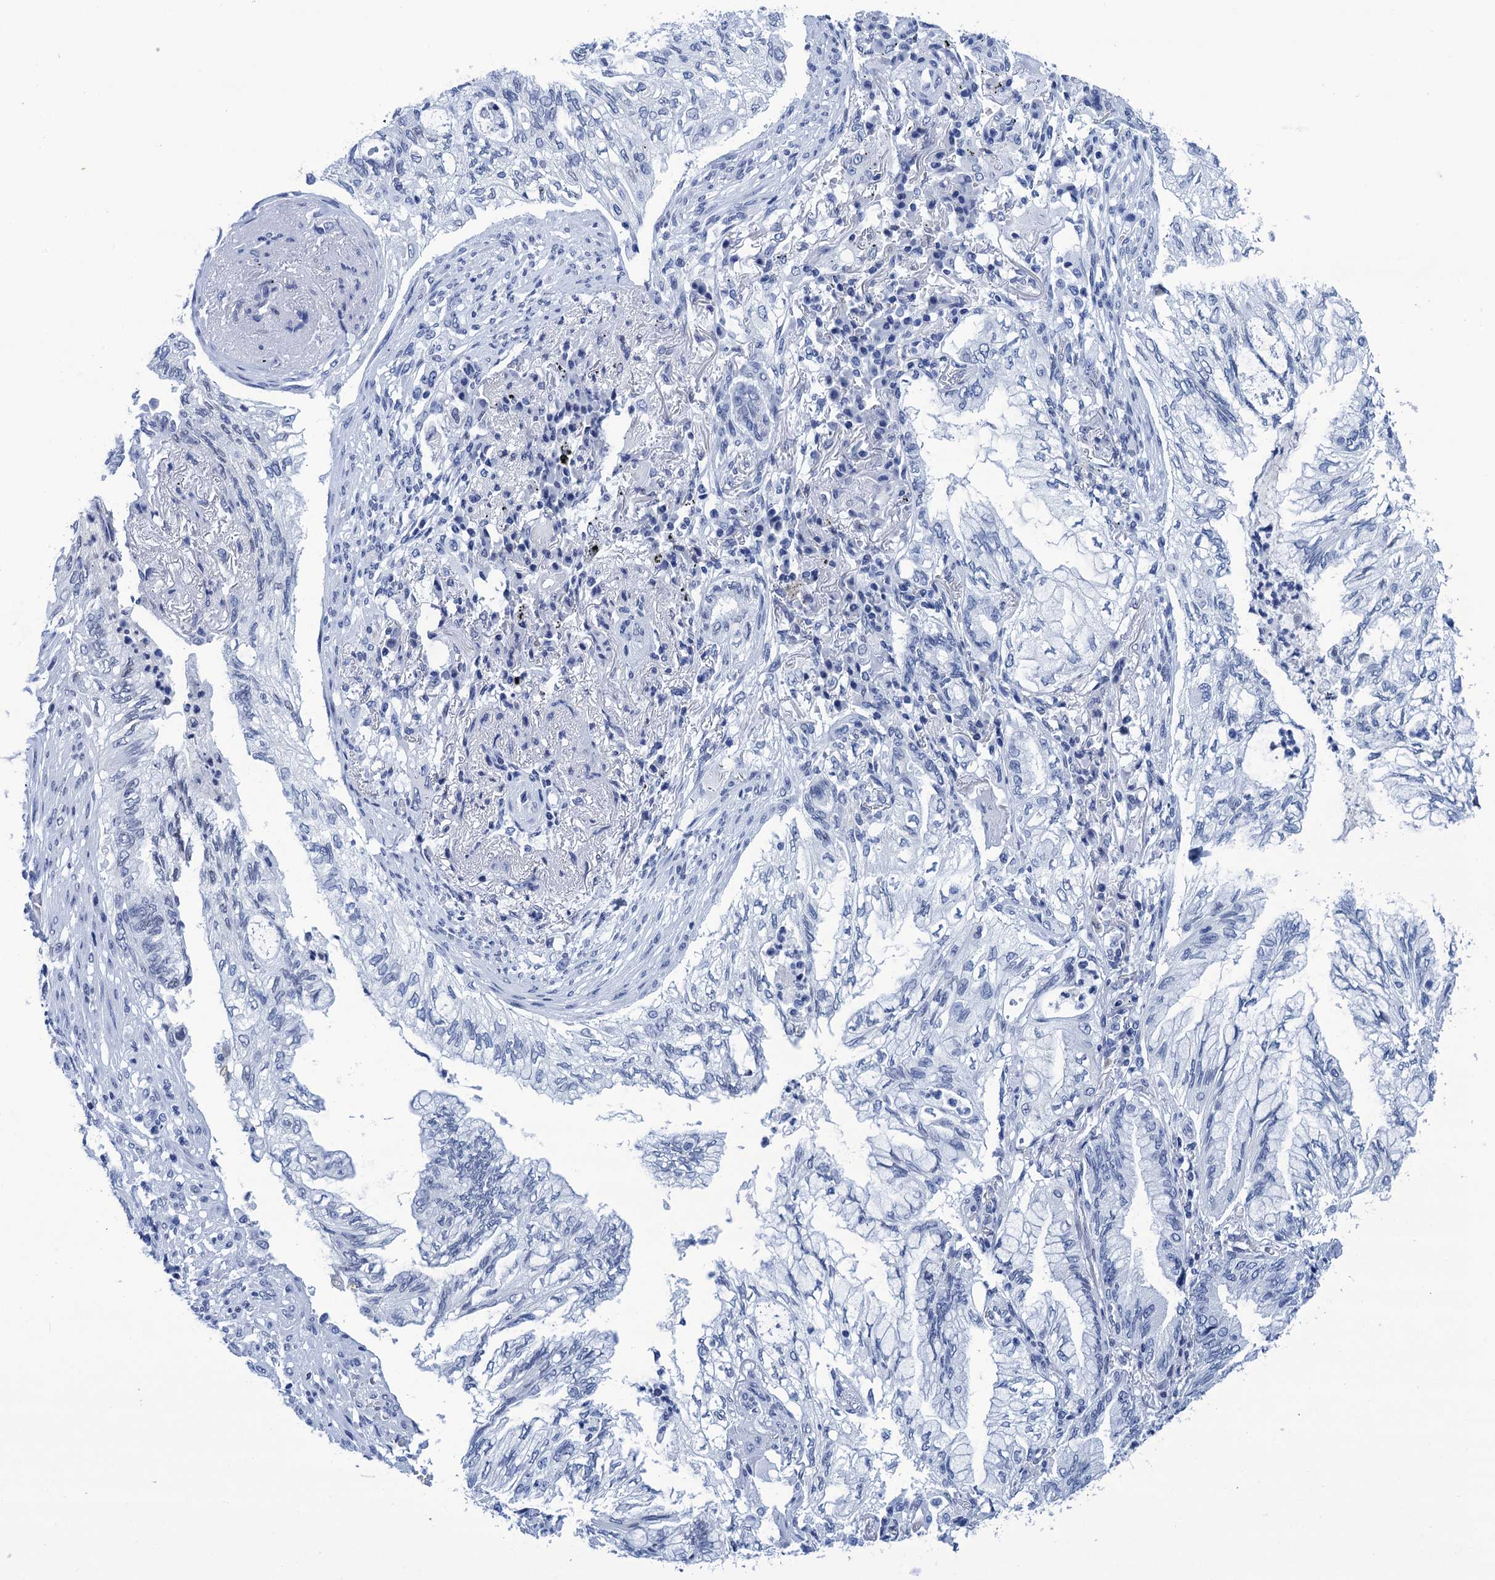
{"staining": {"intensity": "negative", "quantity": "none", "location": "none"}, "tissue": "lung cancer", "cell_type": "Tumor cells", "image_type": "cancer", "snomed": [{"axis": "morphology", "description": "Adenocarcinoma, NOS"}, {"axis": "topography", "description": "Lung"}], "caption": "The image exhibits no staining of tumor cells in adenocarcinoma (lung). (Brightfield microscopy of DAB immunohistochemistry at high magnification).", "gene": "METTL25", "patient": {"sex": "female", "age": 70}}